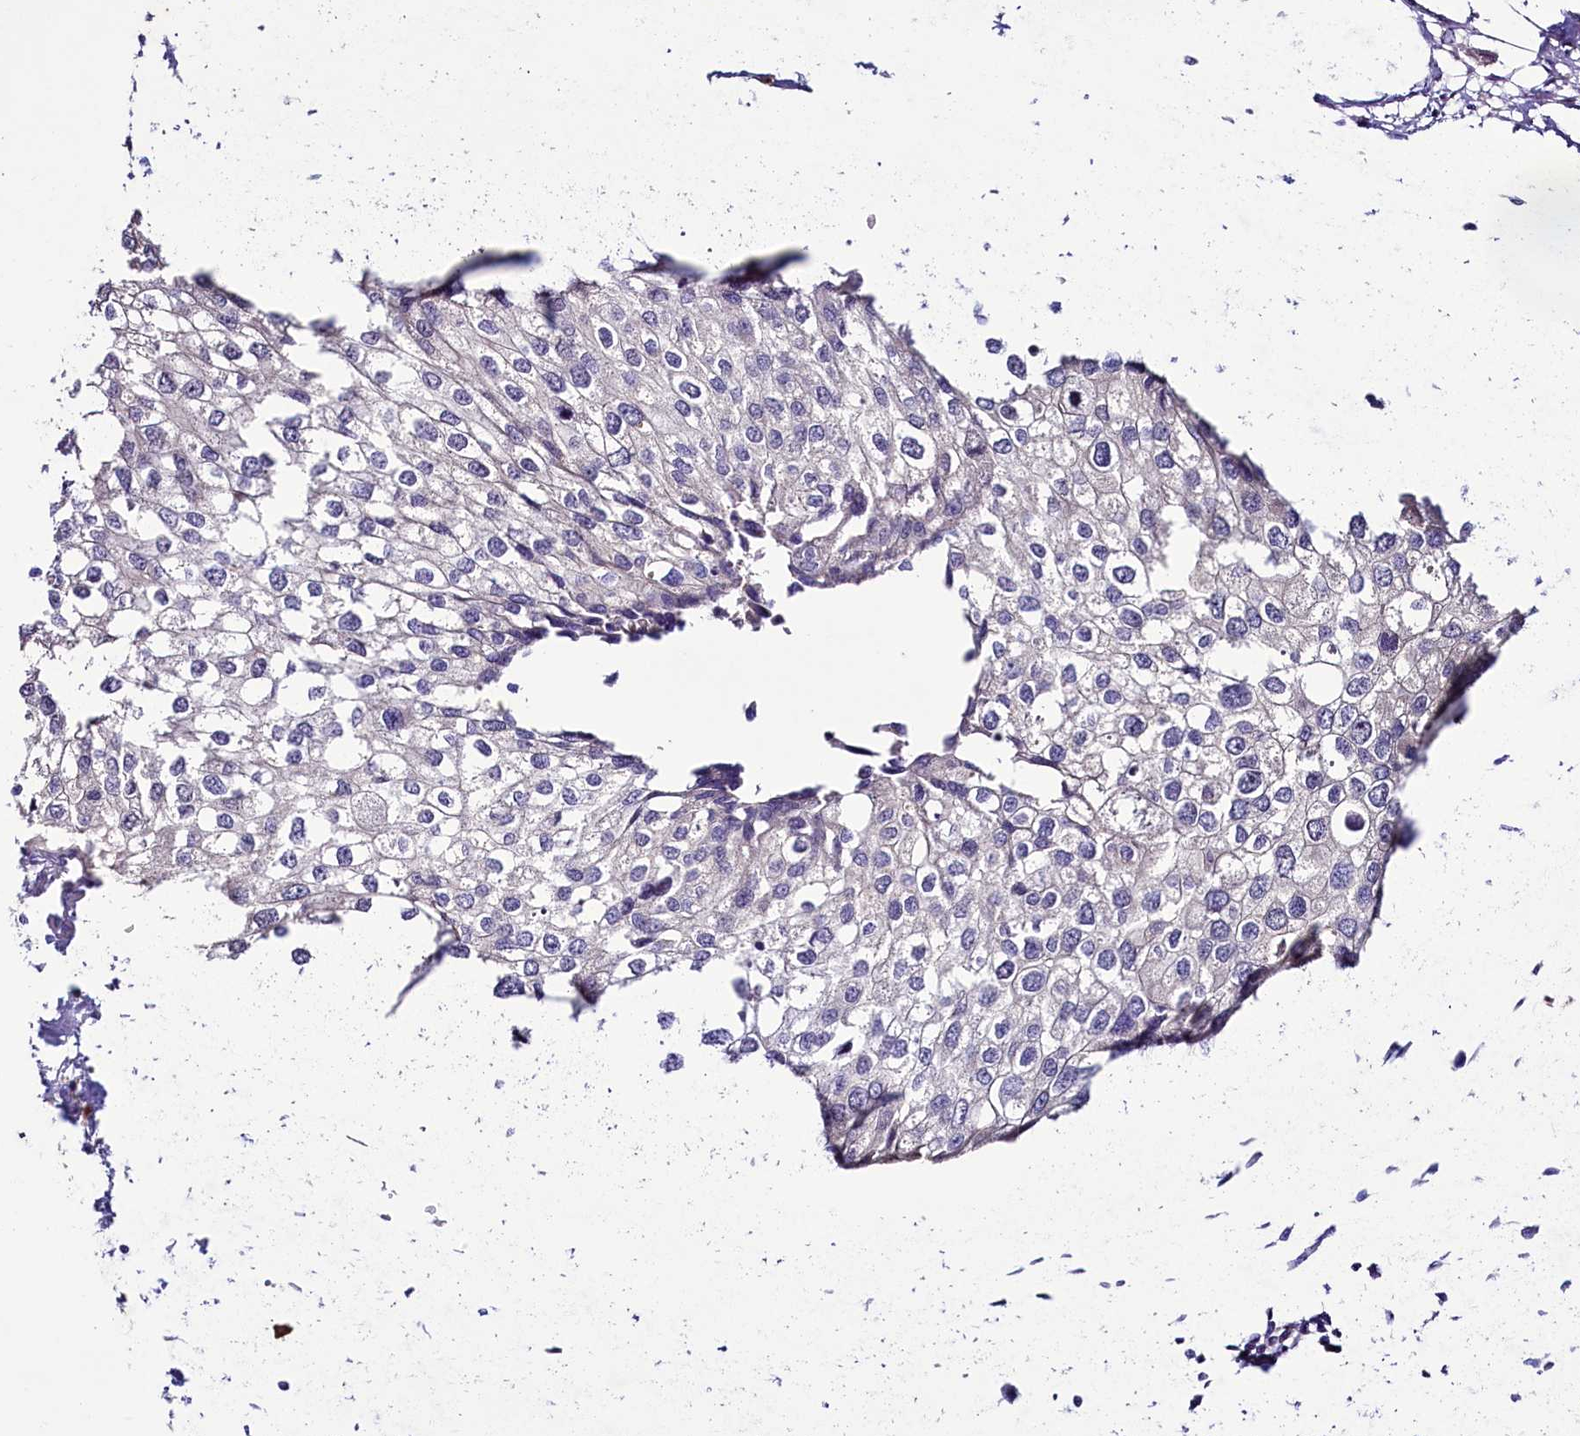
{"staining": {"intensity": "negative", "quantity": "none", "location": "none"}, "tissue": "urothelial cancer", "cell_type": "Tumor cells", "image_type": "cancer", "snomed": [{"axis": "morphology", "description": "Urothelial carcinoma, High grade"}, {"axis": "topography", "description": "Urinary bladder"}], "caption": "A high-resolution image shows immunohistochemistry (IHC) staining of high-grade urothelial carcinoma, which reveals no significant expression in tumor cells.", "gene": "FAM111B", "patient": {"sex": "male", "age": 64}}